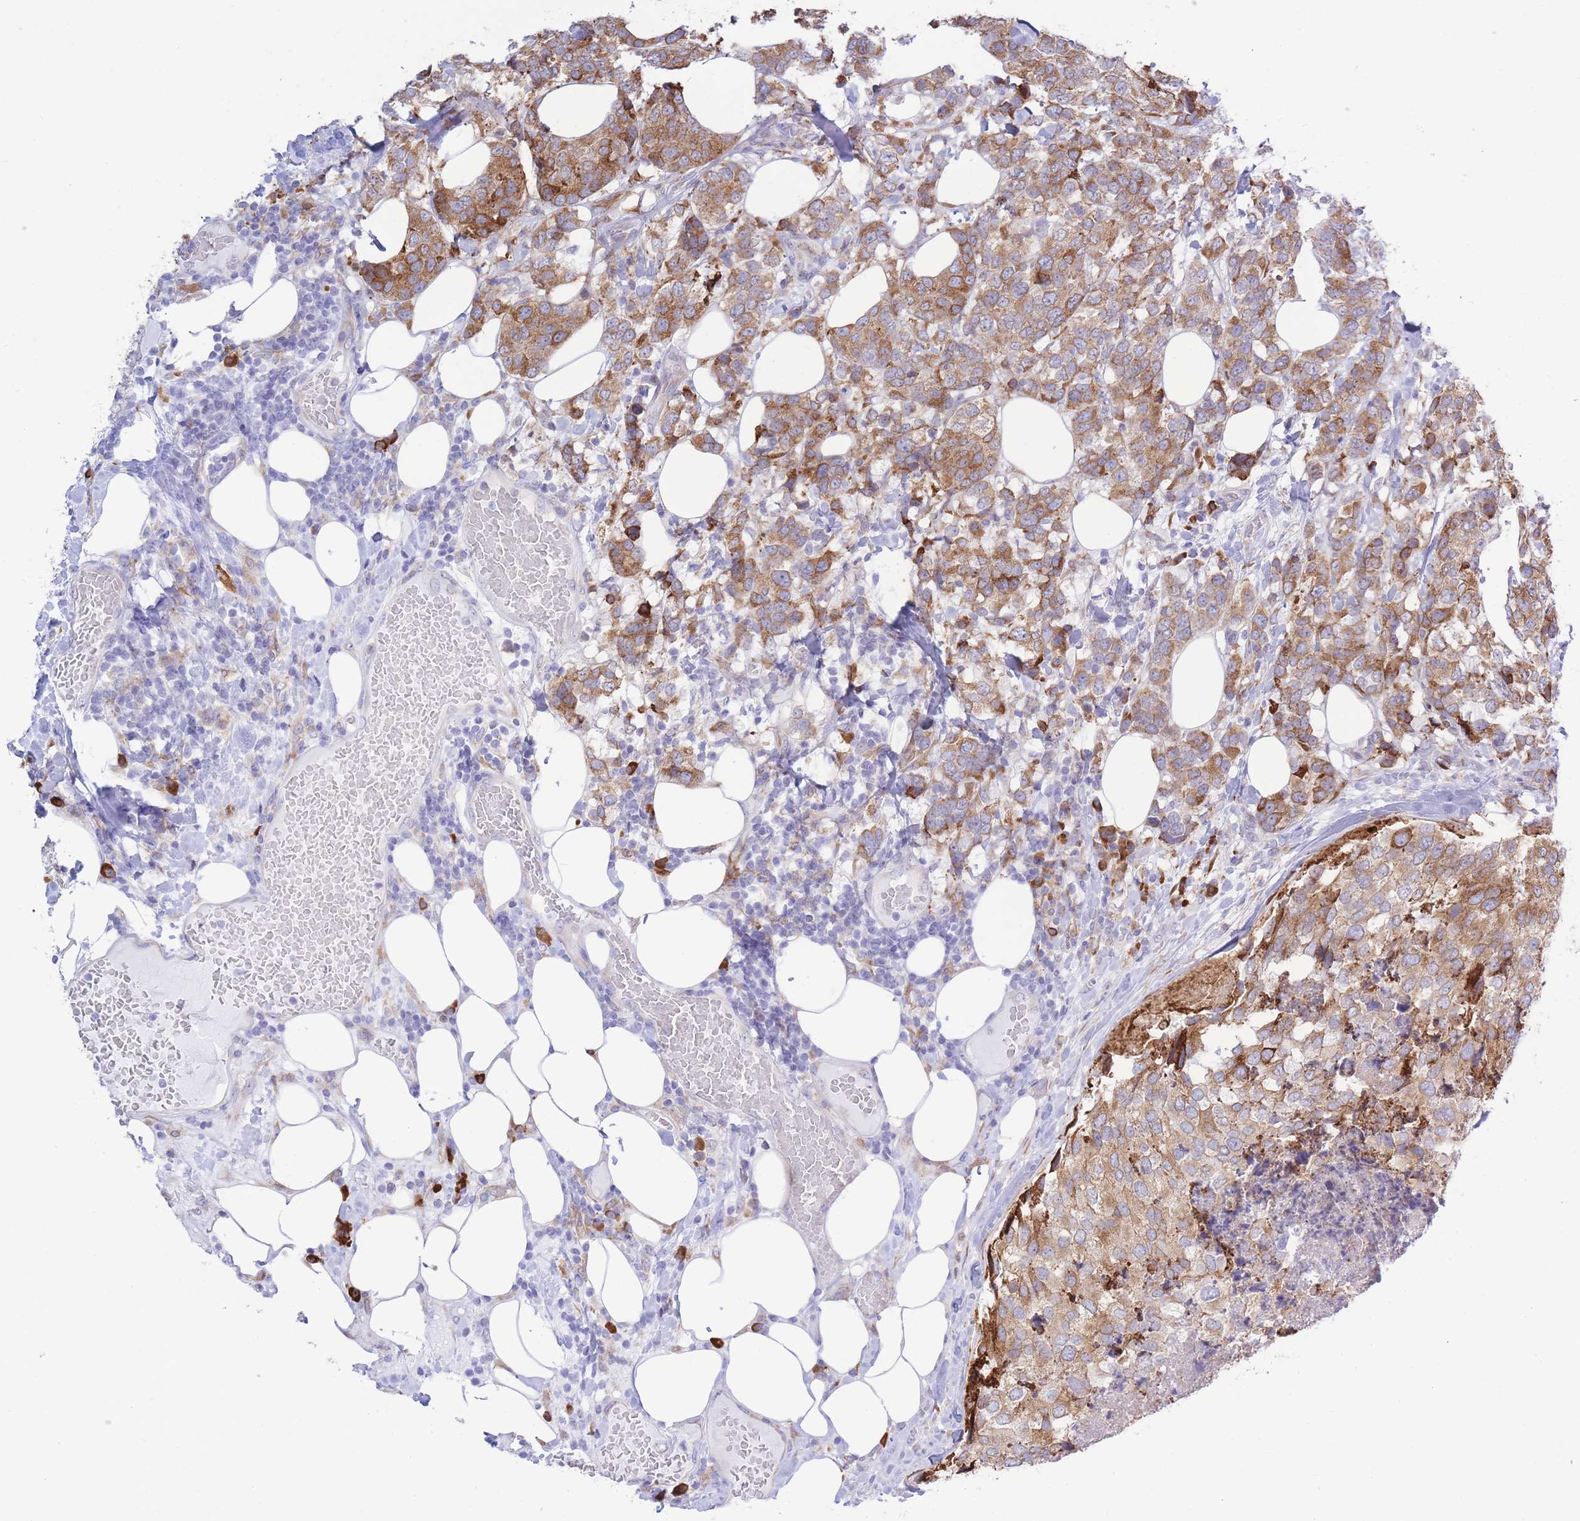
{"staining": {"intensity": "moderate", "quantity": ">75%", "location": "cytoplasmic/membranous"}, "tissue": "breast cancer", "cell_type": "Tumor cells", "image_type": "cancer", "snomed": [{"axis": "morphology", "description": "Lobular carcinoma"}, {"axis": "topography", "description": "Breast"}], "caption": "Human breast lobular carcinoma stained for a protein (brown) displays moderate cytoplasmic/membranous positive expression in approximately >75% of tumor cells.", "gene": "MYDGF", "patient": {"sex": "female", "age": 59}}